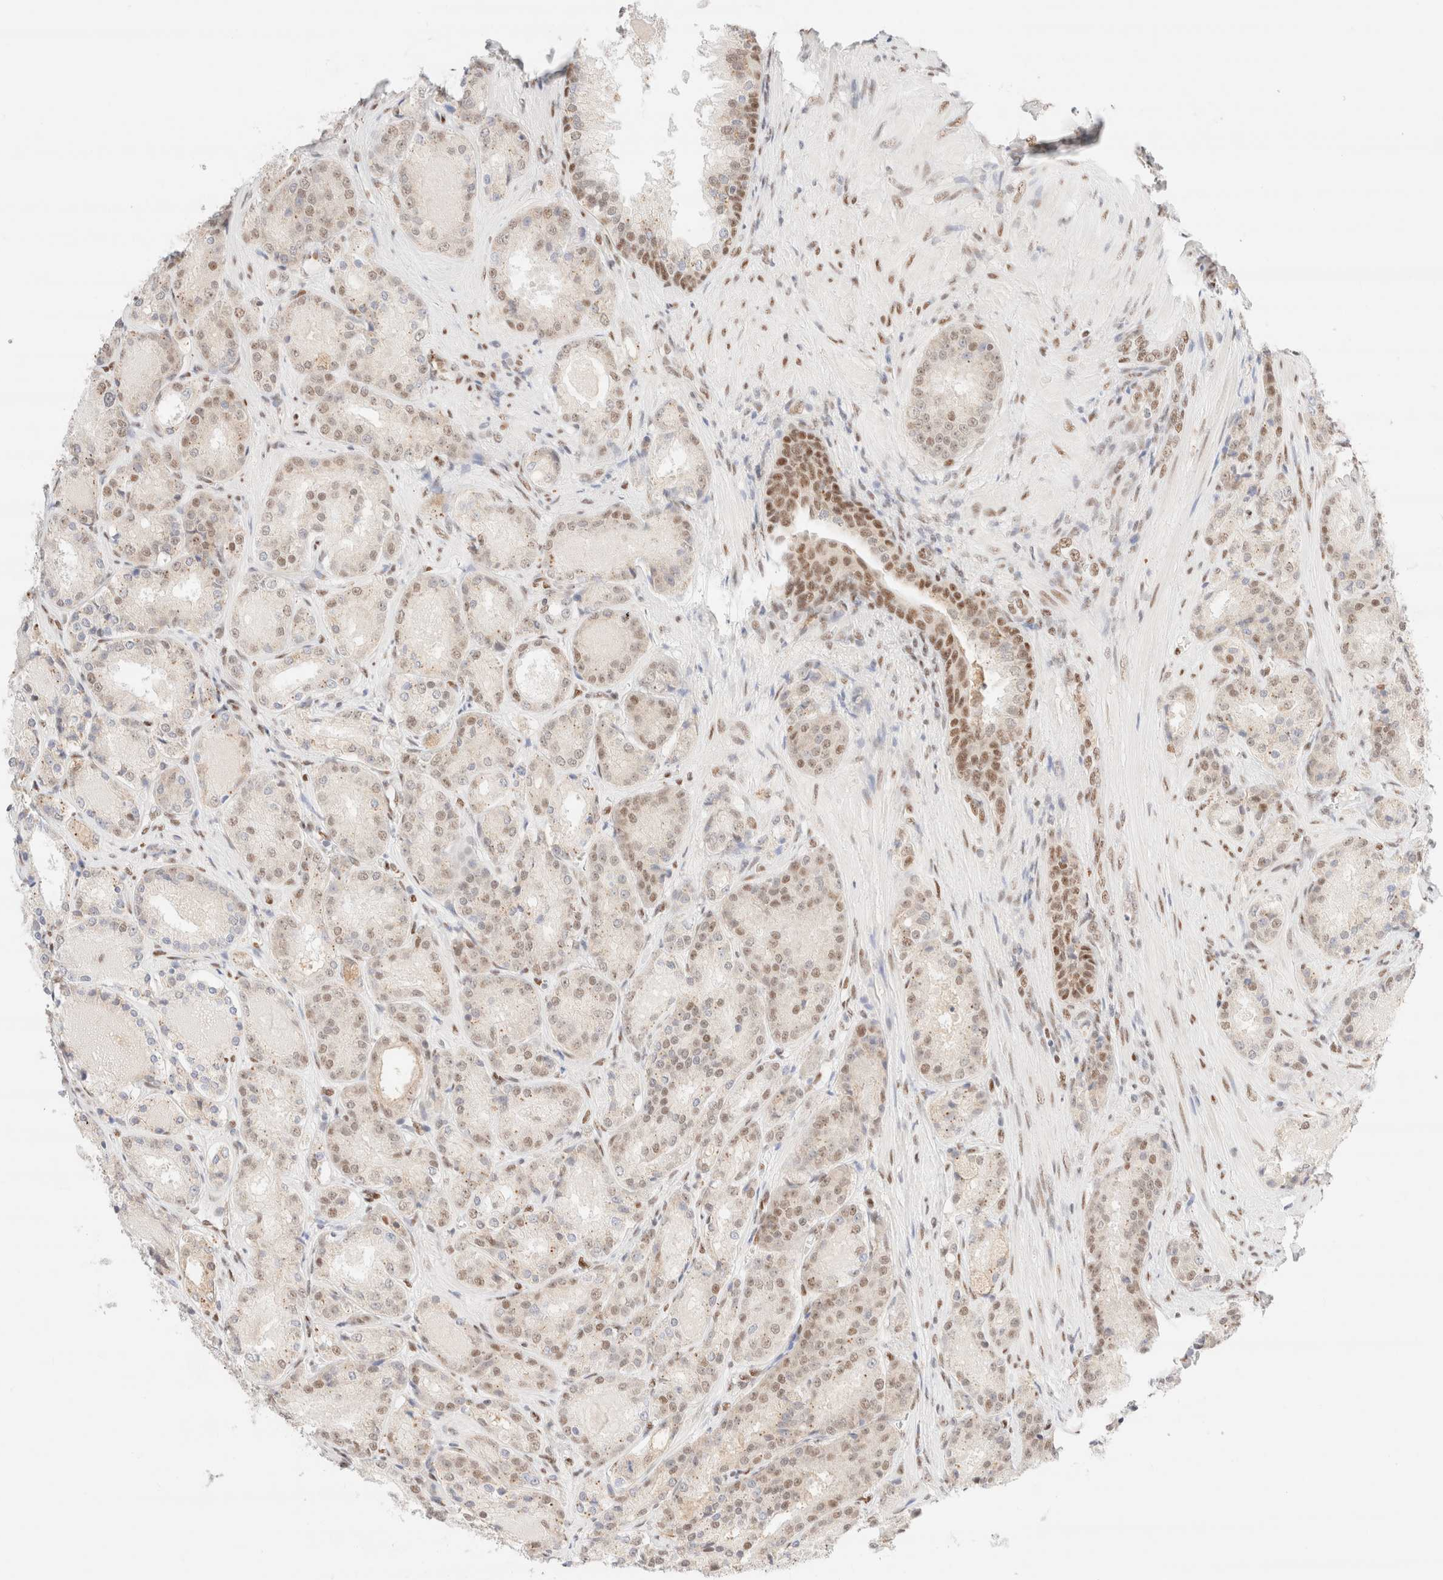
{"staining": {"intensity": "moderate", "quantity": ">75%", "location": "nuclear"}, "tissue": "prostate cancer", "cell_type": "Tumor cells", "image_type": "cancer", "snomed": [{"axis": "morphology", "description": "Adenocarcinoma, High grade"}, {"axis": "topography", "description": "Prostate"}], "caption": "Tumor cells show medium levels of moderate nuclear expression in approximately >75% of cells in human prostate adenocarcinoma (high-grade). The protein is shown in brown color, while the nuclei are stained blue.", "gene": "CIC", "patient": {"sex": "male", "age": 60}}